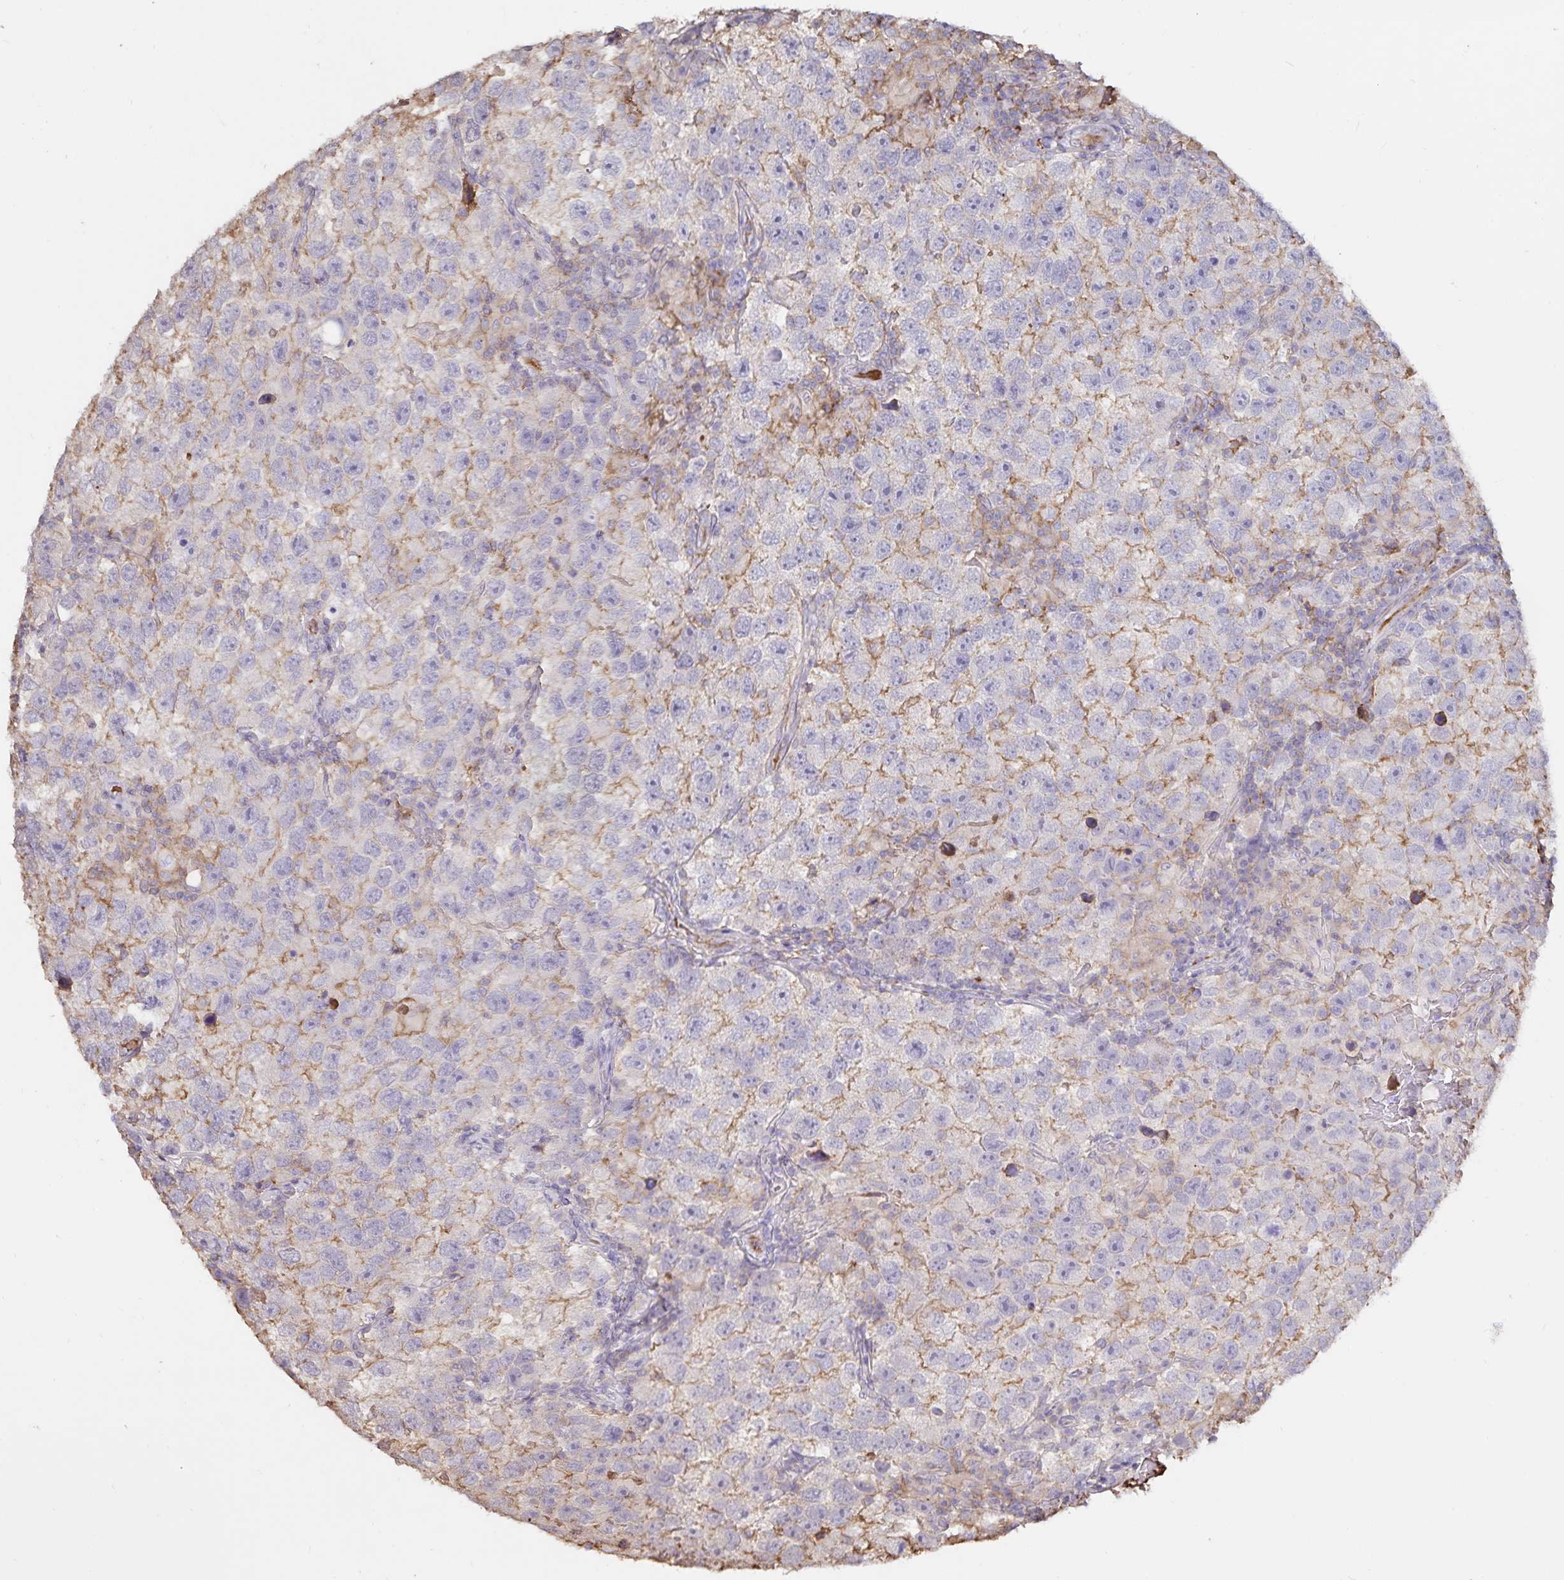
{"staining": {"intensity": "moderate", "quantity": "25%-75%", "location": "cytoplasmic/membranous"}, "tissue": "testis cancer", "cell_type": "Tumor cells", "image_type": "cancer", "snomed": [{"axis": "morphology", "description": "Seminoma, NOS"}, {"axis": "topography", "description": "Testis"}], "caption": "DAB (3,3'-diaminobenzidine) immunohistochemical staining of testis cancer (seminoma) reveals moderate cytoplasmic/membranous protein positivity in about 25%-75% of tumor cells.", "gene": "FGG", "patient": {"sex": "male", "age": 26}}